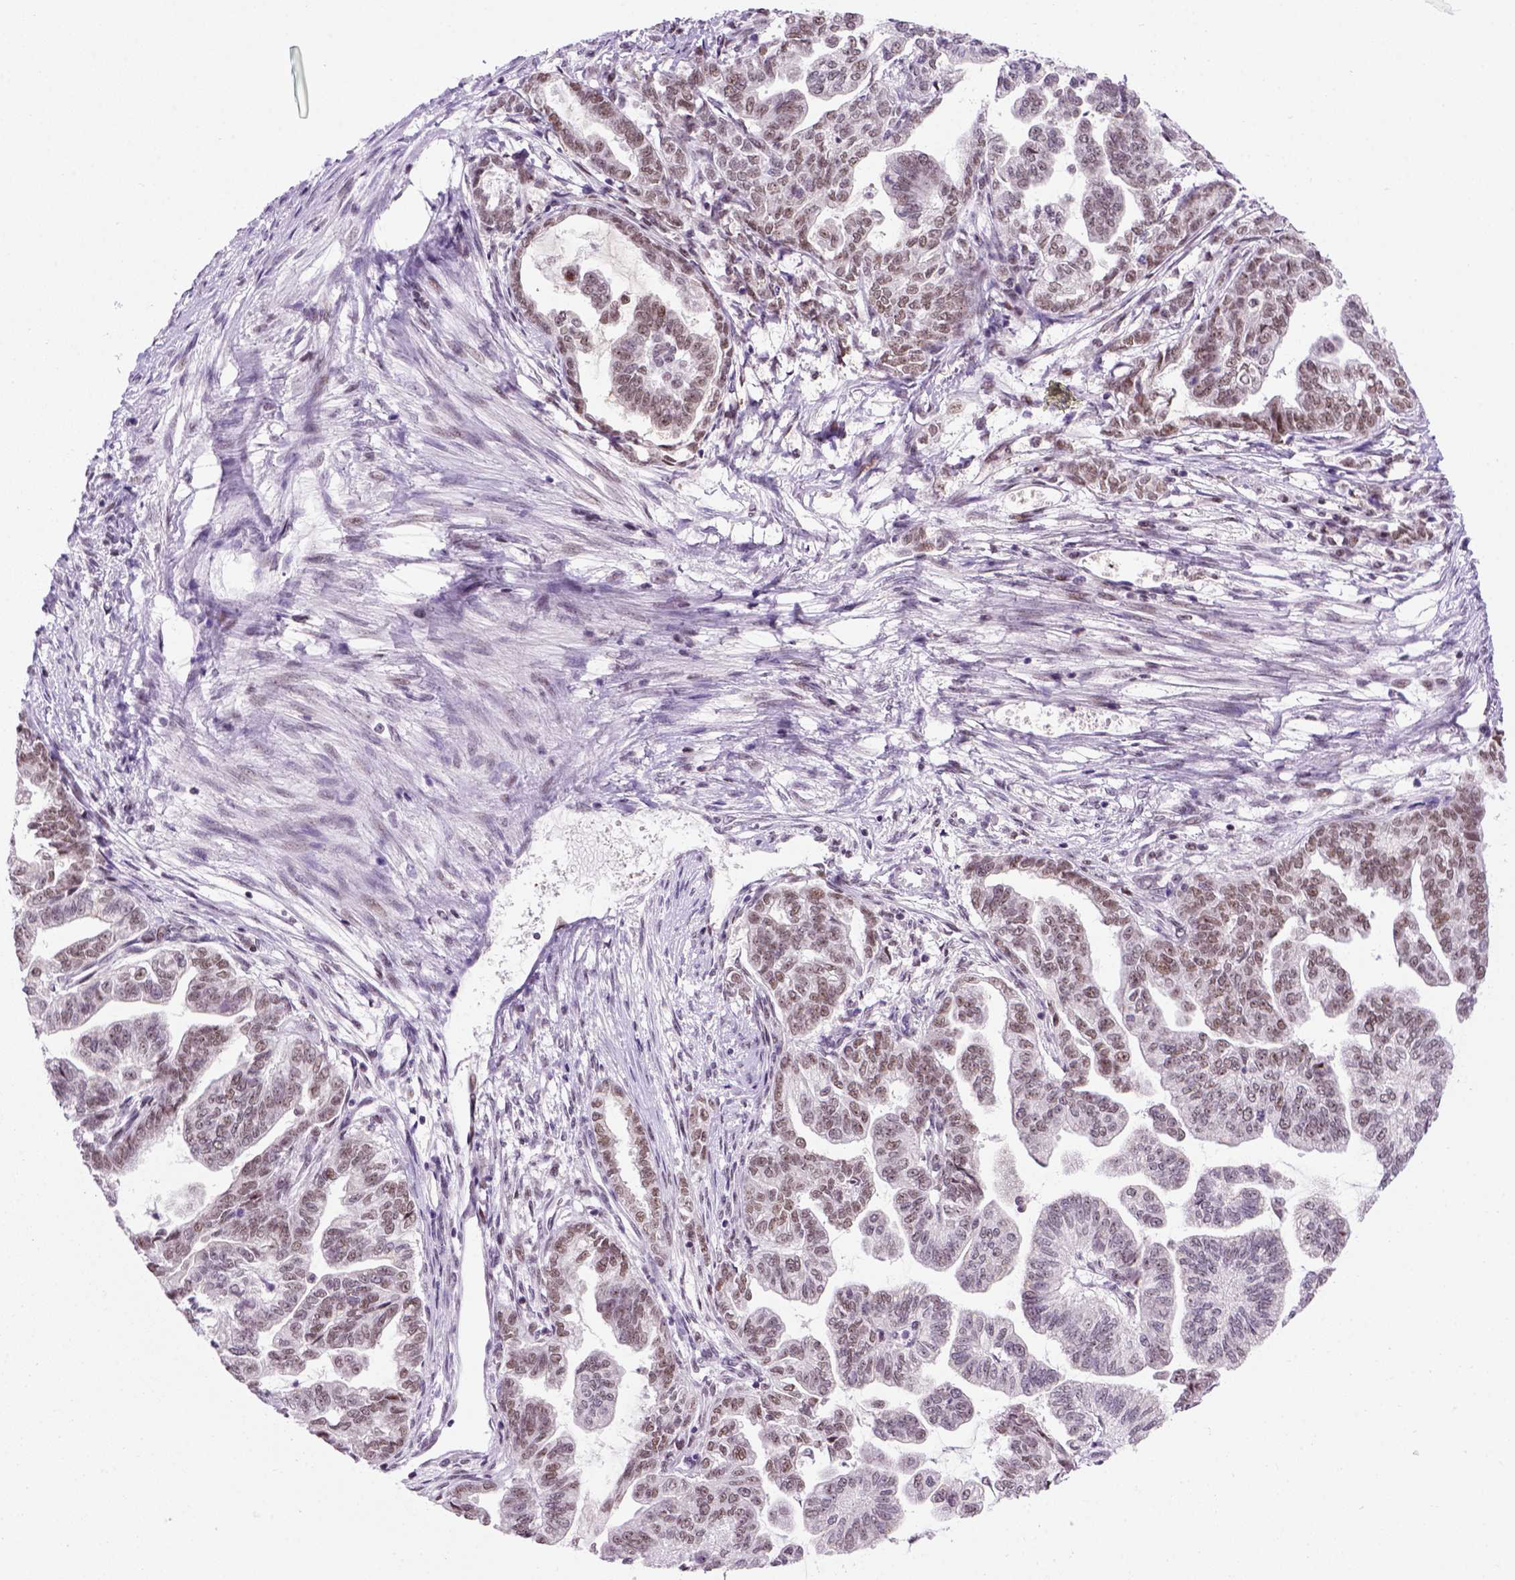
{"staining": {"intensity": "moderate", "quantity": "25%-75%", "location": "nuclear"}, "tissue": "stomach cancer", "cell_type": "Tumor cells", "image_type": "cancer", "snomed": [{"axis": "morphology", "description": "Adenocarcinoma, NOS"}, {"axis": "topography", "description": "Stomach"}], "caption": "Brown immunohistochemical staining in human stomach cancer (adenocarcinoma) reveals moderate nuclear positivity in approximately 25%-75% of tumor cells. (IHC, brightfield microscopy, high magnification).", "gene": "TBPL1", "patient": {"sex": "male", "age": 83}}